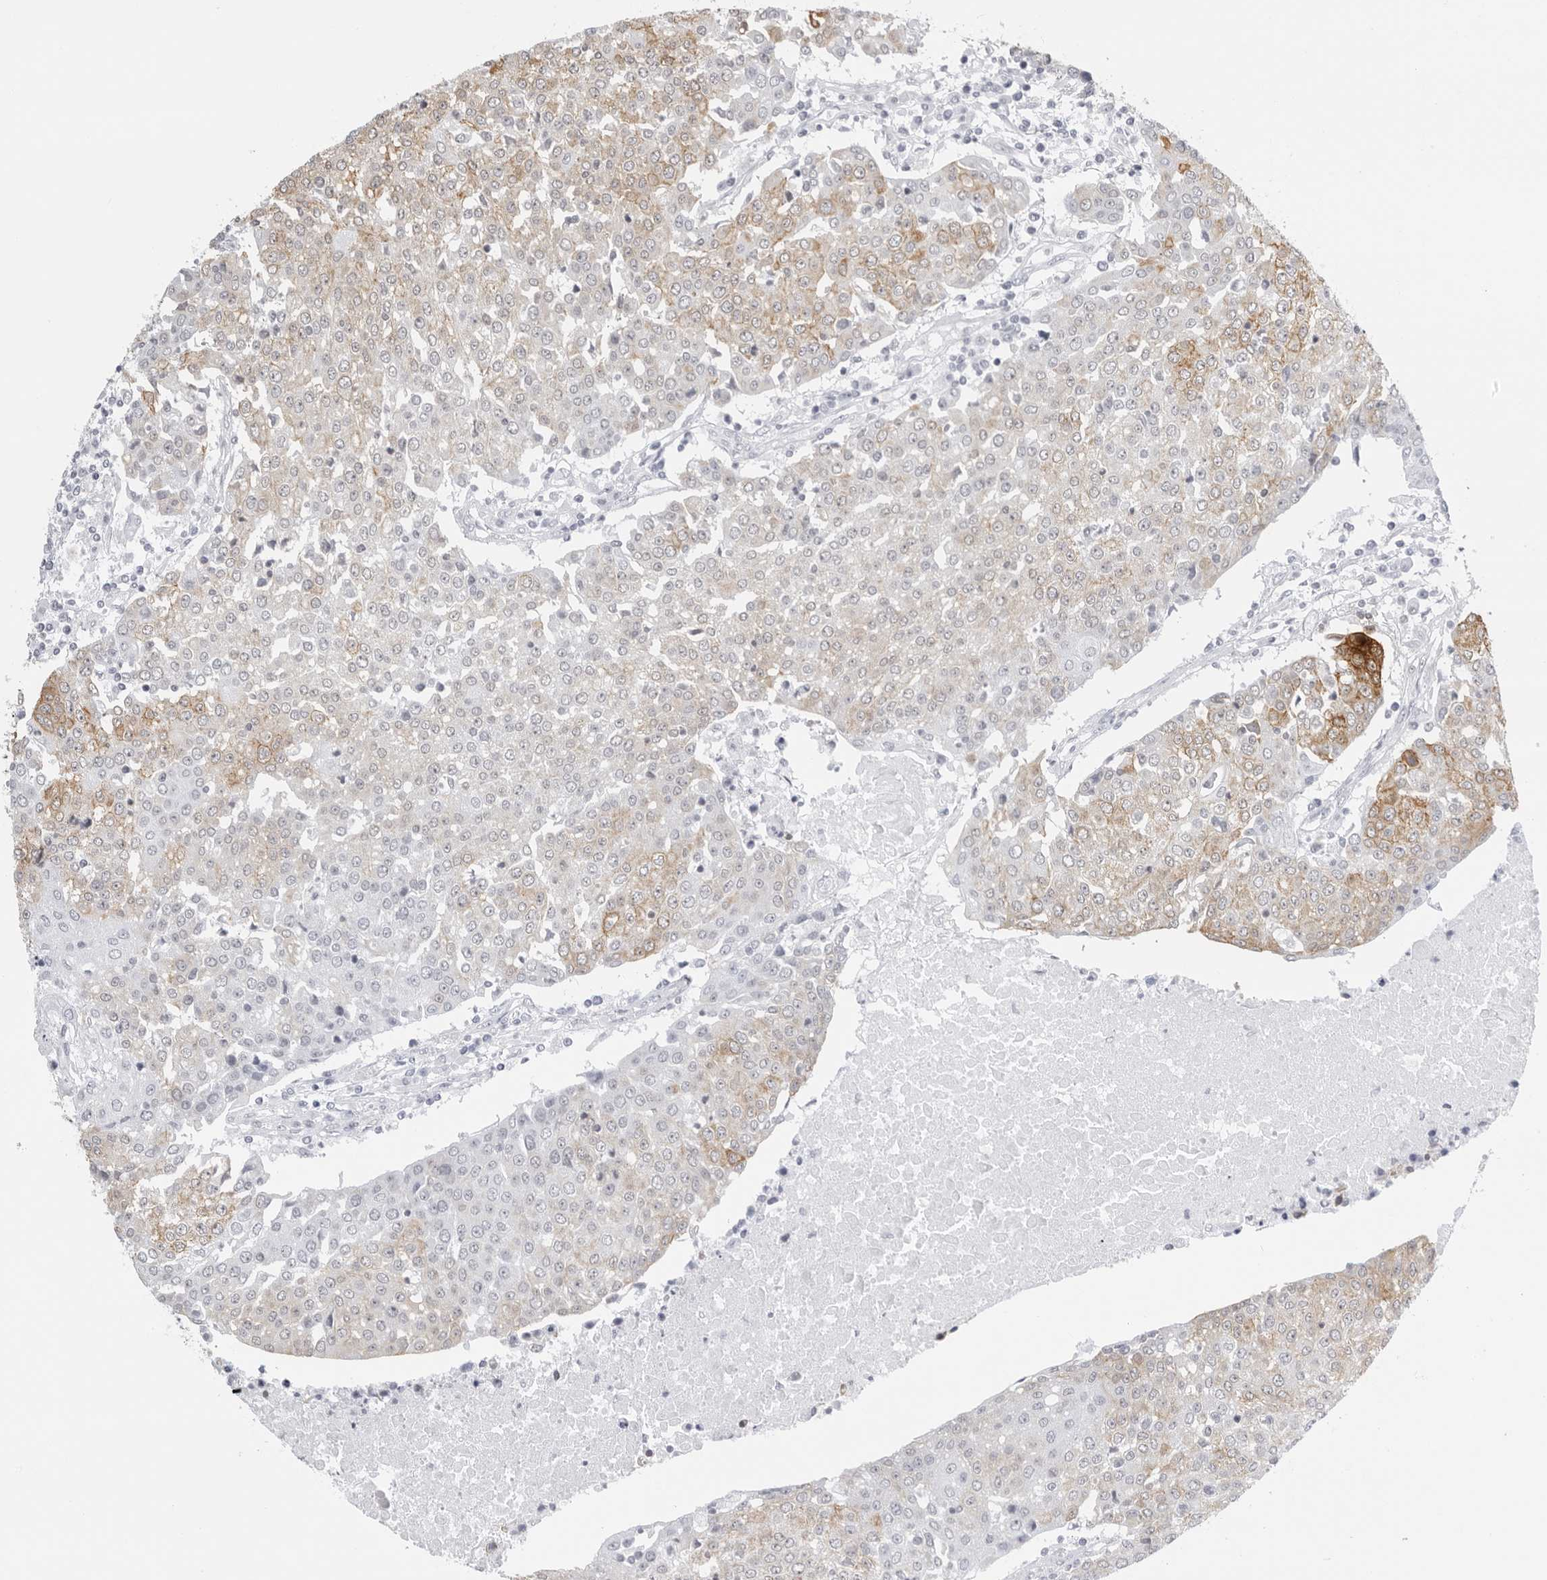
{"staining": {"intensity": "moderate", "quantity": "<25%", "location": "cytoplasmic/membranous"}, "tissue": "urothelial cancer", "cell_type": "Tumor cells", "image_type": "cancer", "snomed": [{"axis": "morphology", "description": "Urothelial carcinoma, High grade"}, {"axis": "topography", "description": "Urinary bladder"}], "caption": "Immunohistochemistry (IHC) (DAB) staining of human urothelial carcinoma (high-grade) exhibits moderate cytoplasmic/membranous protein expression in about <25% of tumor cells. The protein is stained brown, and the nuclei are stained in blue (DAB (3,3'-diaminobenzidine) IHC with brightfield microscopy, high magnification).", "gene": "SERPINF2", "patient": {"sex": "female", "age": 85}}